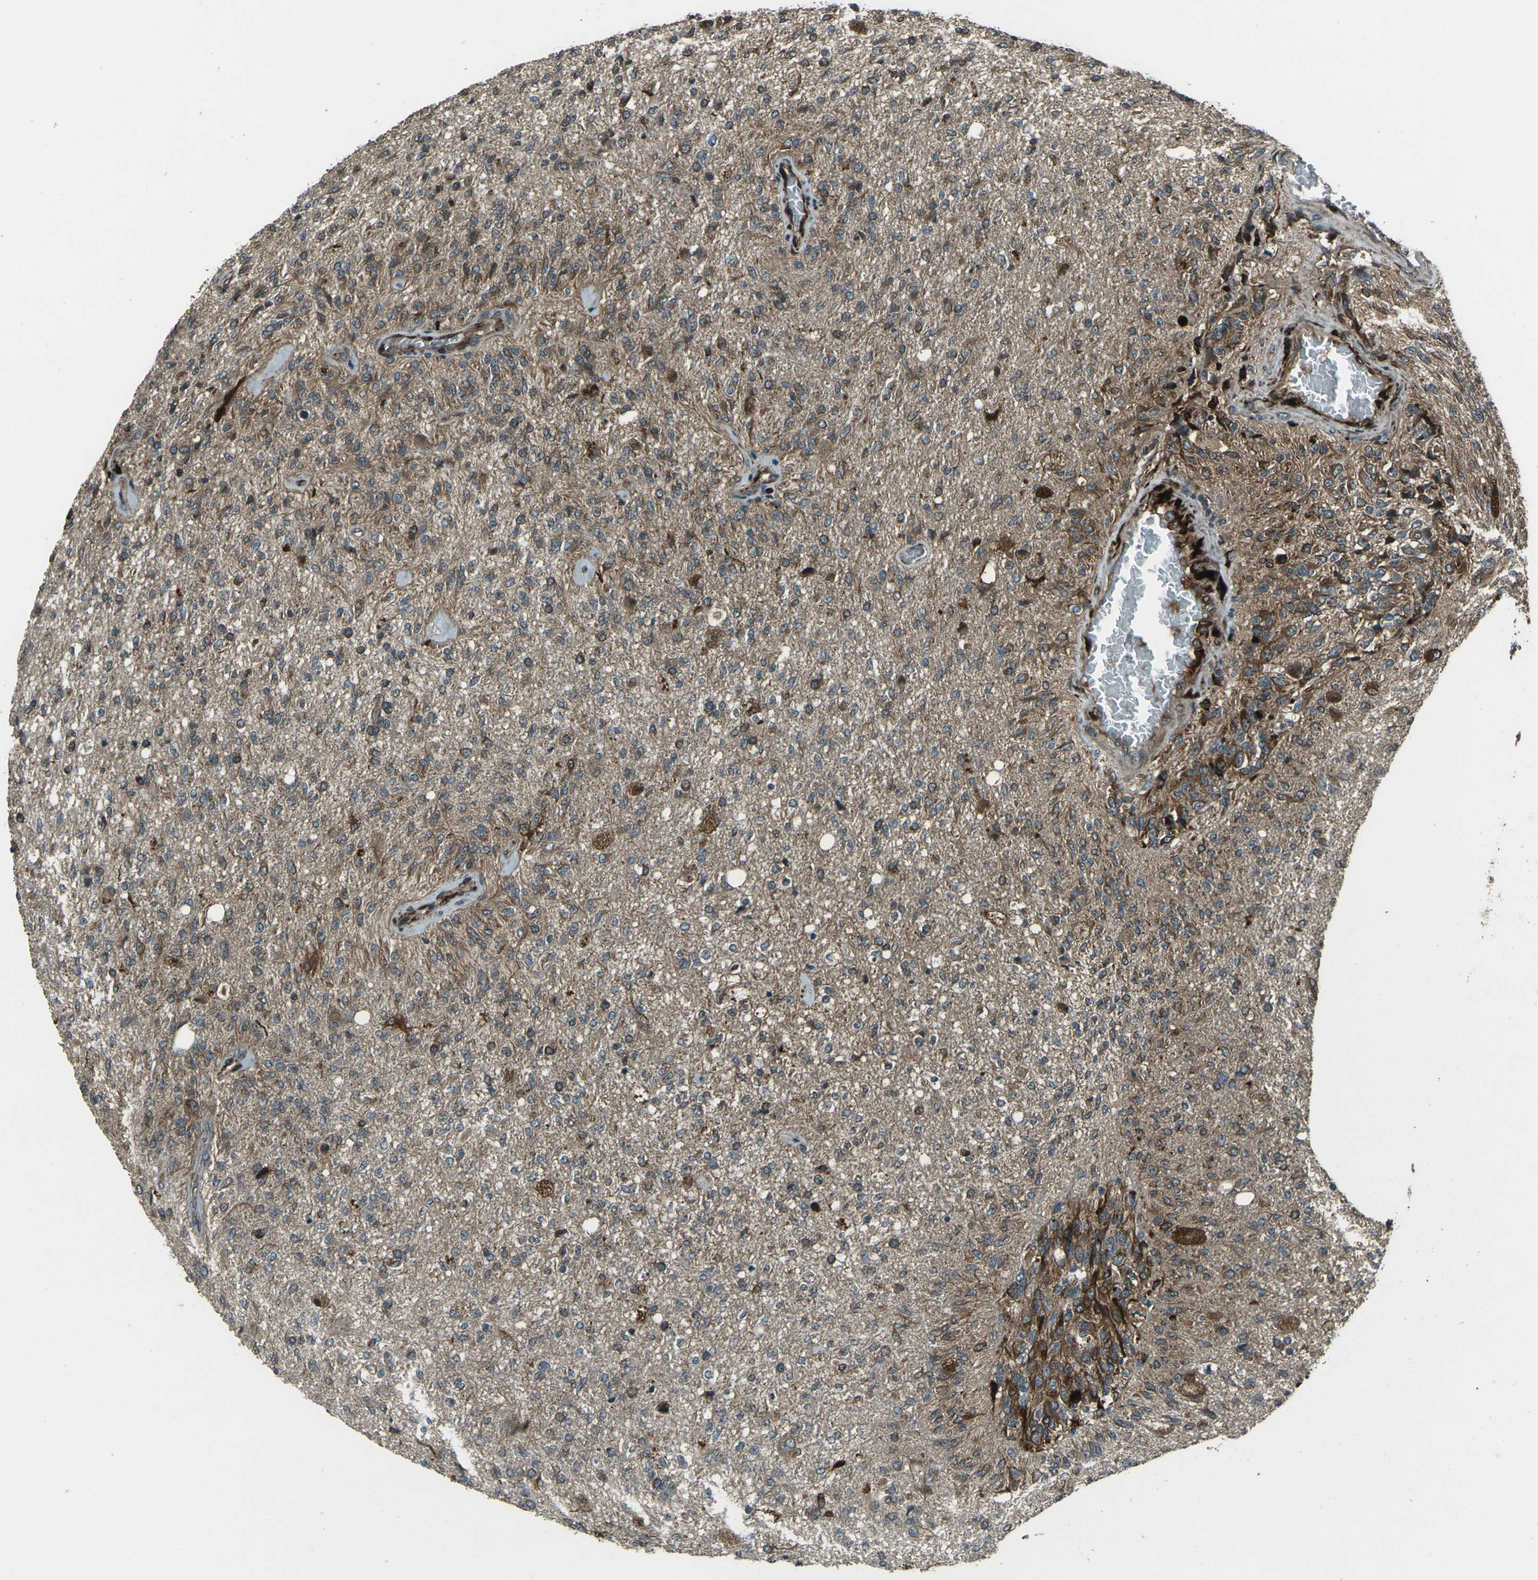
{"staining": {"intensity": "moderate", "quantity": "25%-75%", "location": "cytoplasmic/membranous"}, "tissue": "glioma", "cell_type": "Tumor cells", "image_type": "cancer", "snomed": [{"axis": "morphology", "description": "Normal tissue, NOS"}, {"axis": "morphology", "description": "Glioma, malignant, High grade"}, {"axis": "topography", "description": "Cerebral cortex"}], "caption": "A brown stain labels moderate cytoplasmic/membranous positivity of a protein in high-grade glioma (malignant) tumor cells.", "gene": "LSMEM1", "patient": {"sex": "male", "age": 77}}